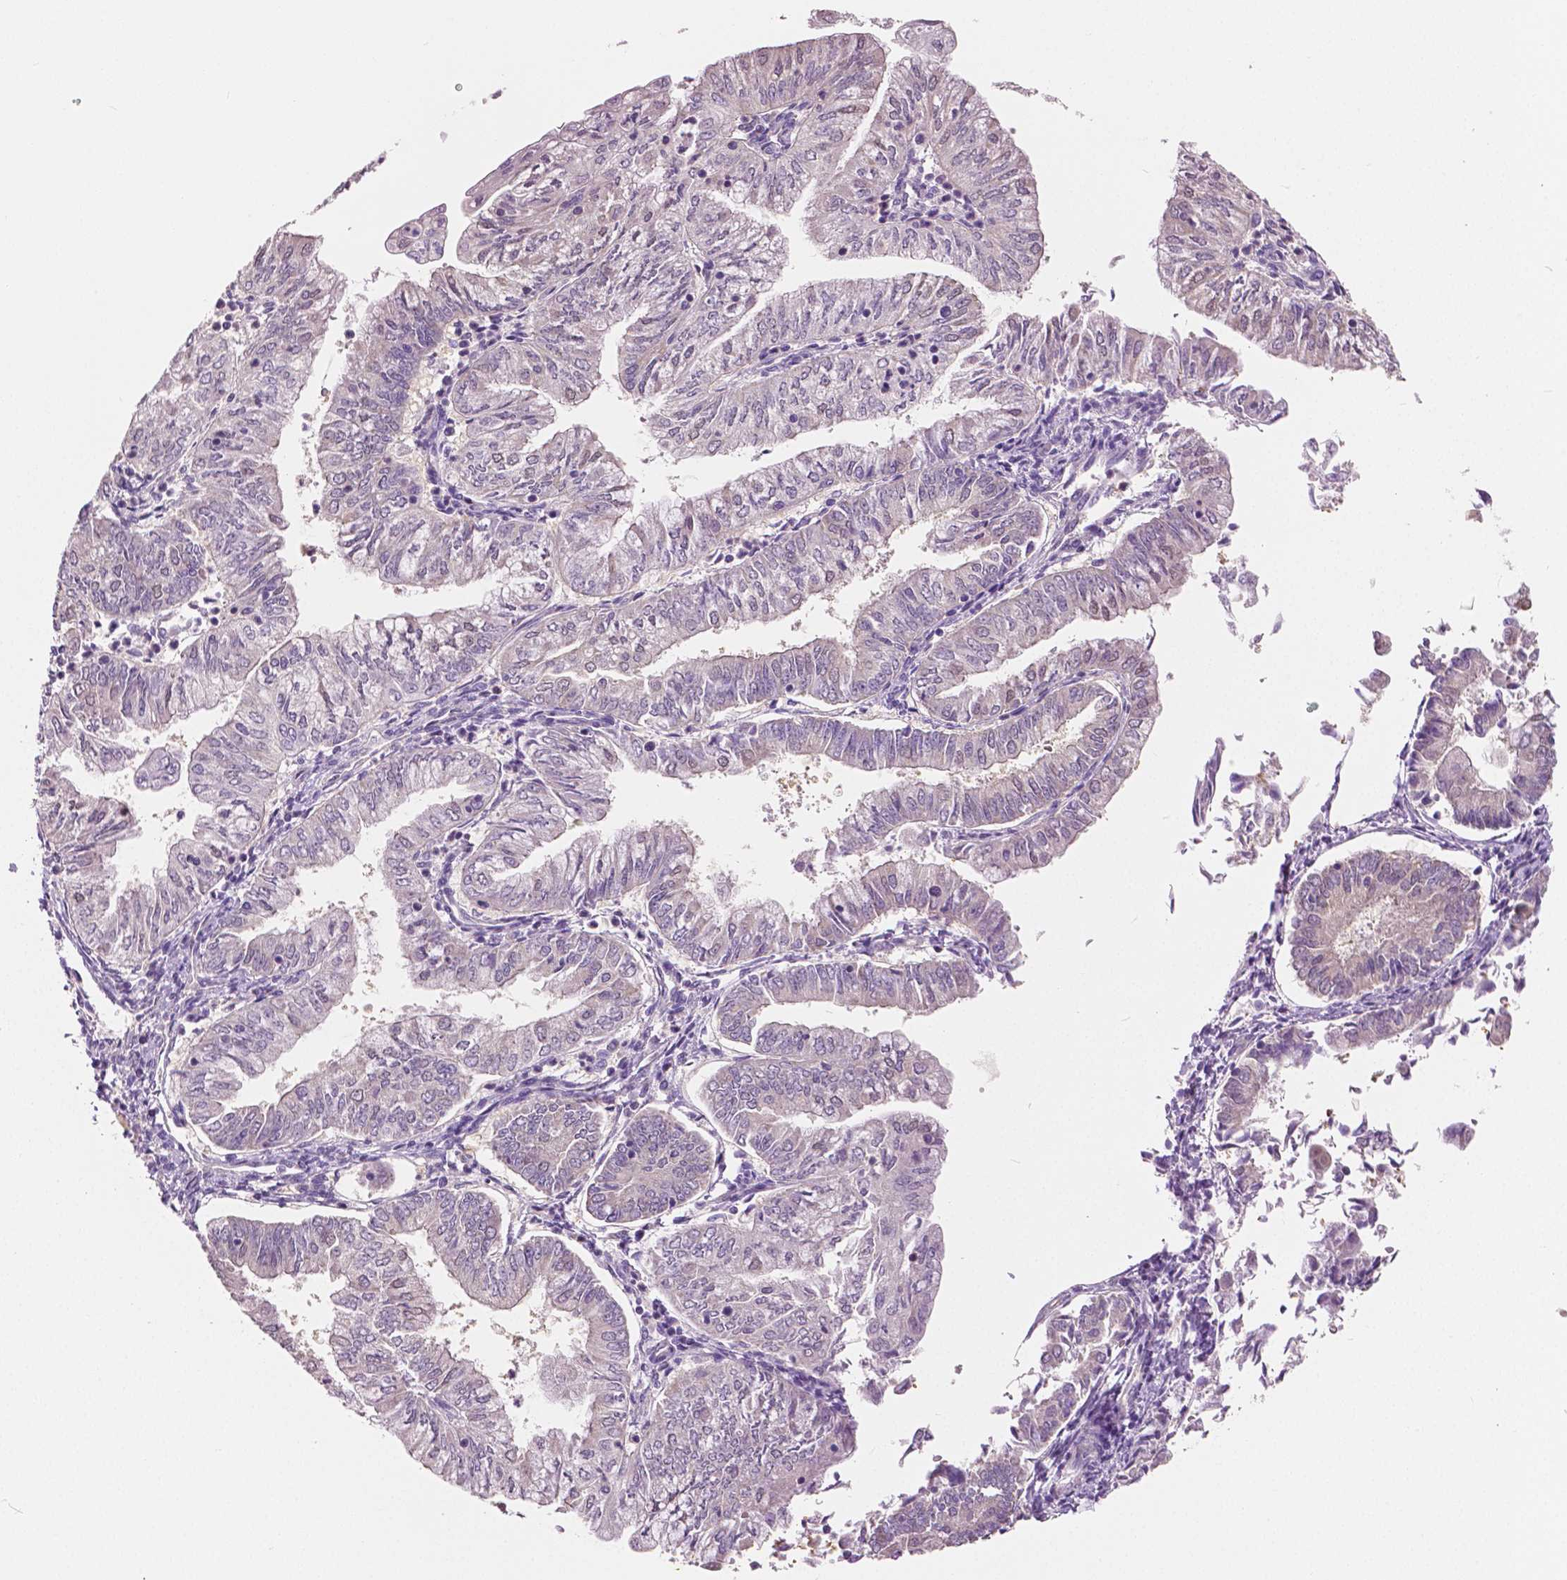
{"staining": {"intensity": "negative", "quantity": "none", "location": "none"}, "tissue": "endometrial cancer", "cell_type": "Tumor cells", "image_type": "cancer", "snomed": [{"axis": "morphology", "description": "Adenocarcinoma, NOS"}, {"axis": "topography", "description": "Endometrium"}], "caption": "Endometrial adenocarcinoma was stained to show a protein in brown. There is no significant expression in tumor cells. Brightfield microscopy of immunohistochemistry (IHC) stained with DAB (brown) and hematoxylin (blue), captured at high magnification.", "gene": "TKFC", "patient": {"sex": "female", "age": 55}}